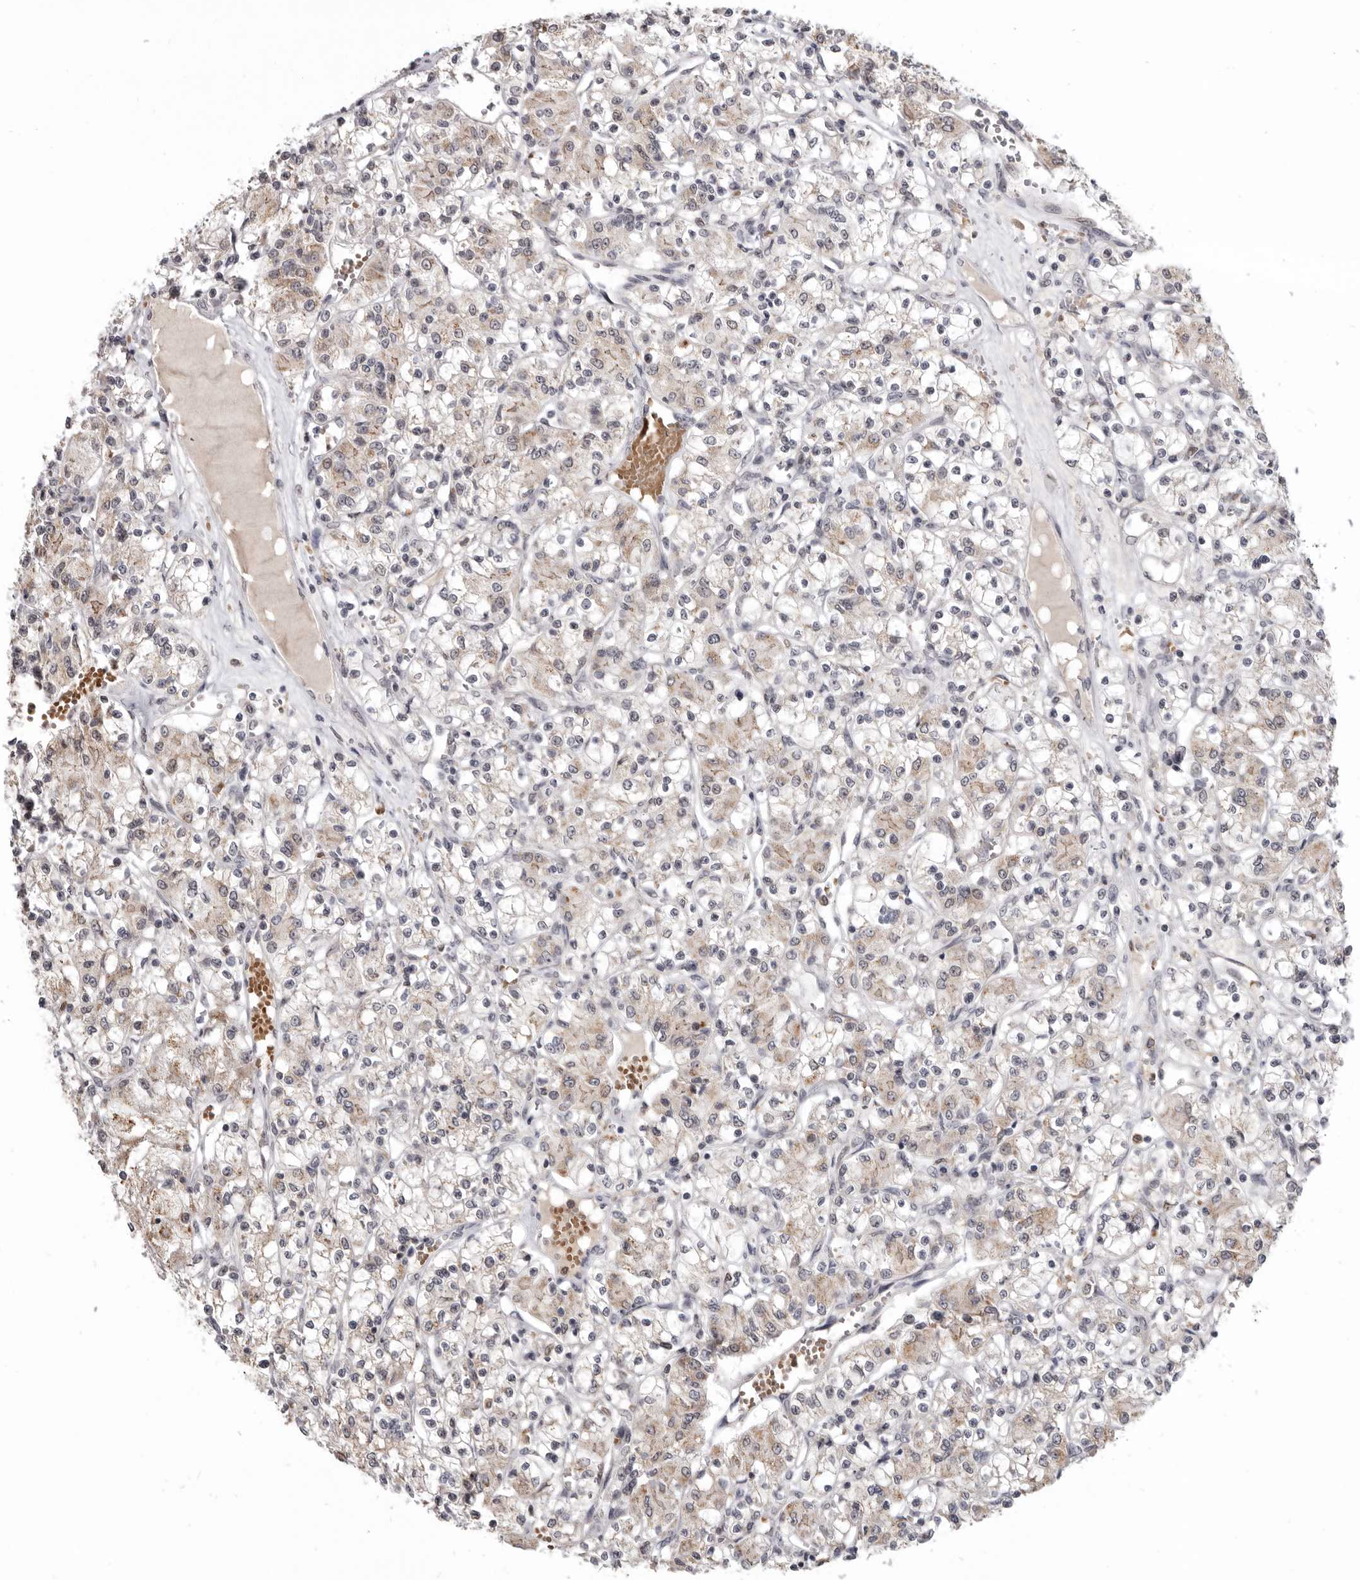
{"staining": {"intensity": "weak", "quantity": "25%-75%", "location": "cytoplasmic/membranous"}, "tissue": "renal cancer", "cell_type": "Tumor cells", "image_type": "cancer", "snomed": [{"axis": "morphology", "description": "Adenocarcinoma, NOS"}, {"axis": "topography", "description": "Kidney"}], "caption": "Protein staining by immunohistochemistry (IHC) exhibits weak cytoplasmic/membranous positivity in about 25%-75% of tumor cells in renal cancer.", "gene": "CGN", "patient": {"sex": "female", "age": 59}}